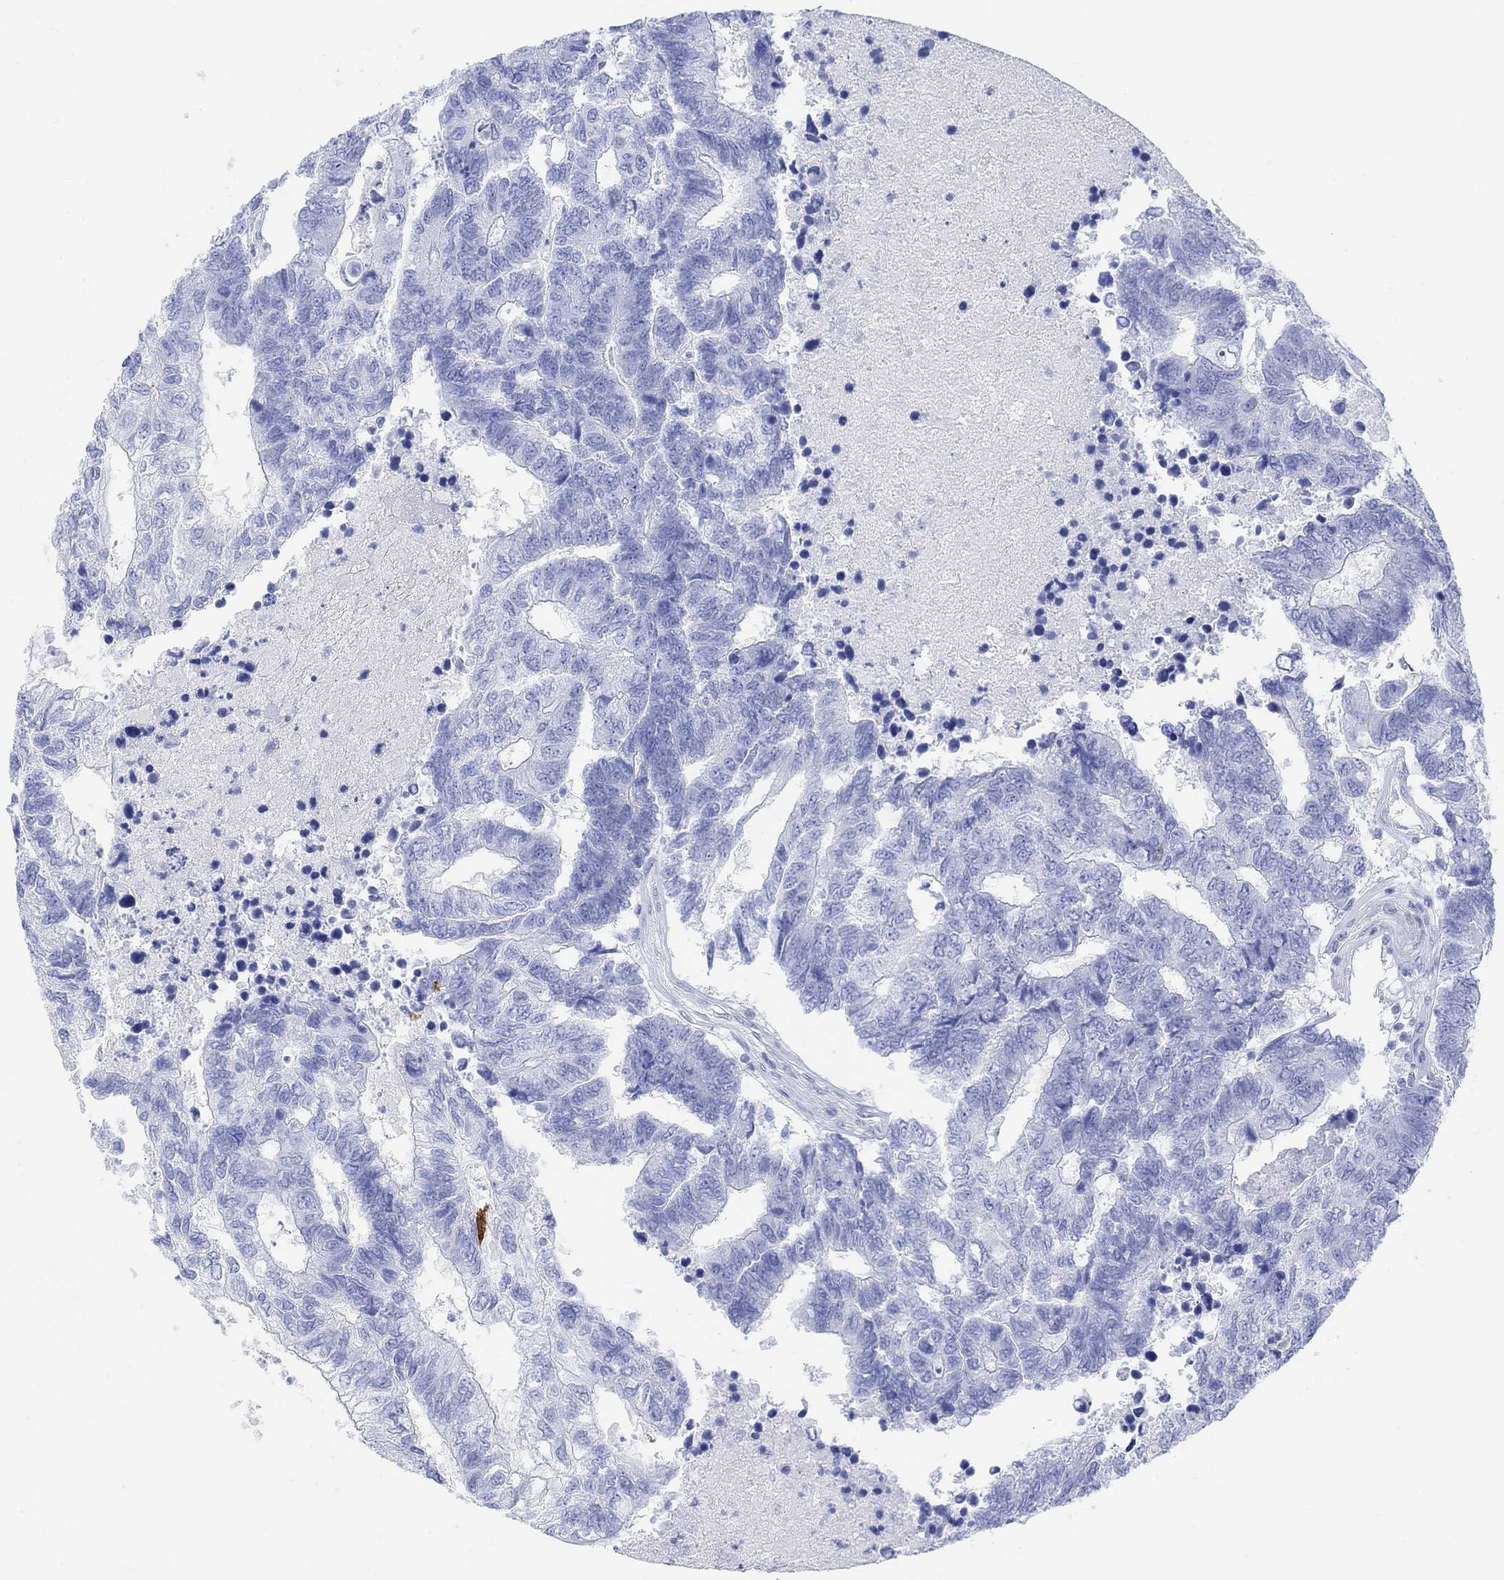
{"staining": {"intensity": "strong", "quantity": "<25%", "location": "cytoplasmic/membranous,nuclear"}, "tissue": "colorectal cancer", "cell_type": "Tumor cells", "image_type": "cancer", "snomed": [{"axis": "morphology", "description": "Adenocarcinoma, NOS"}, {"axis": "topography", "description": "Colon"}], "caption": "Human adenocarcinoma (colorectal) stained for a protein (brown) demonstrates strong cytoplasmic/membranous and nuclear positive positivity in about <25% of tumor cells.", "gene": "TPPP3", "patient": {"sex": "female", "age": 48}}